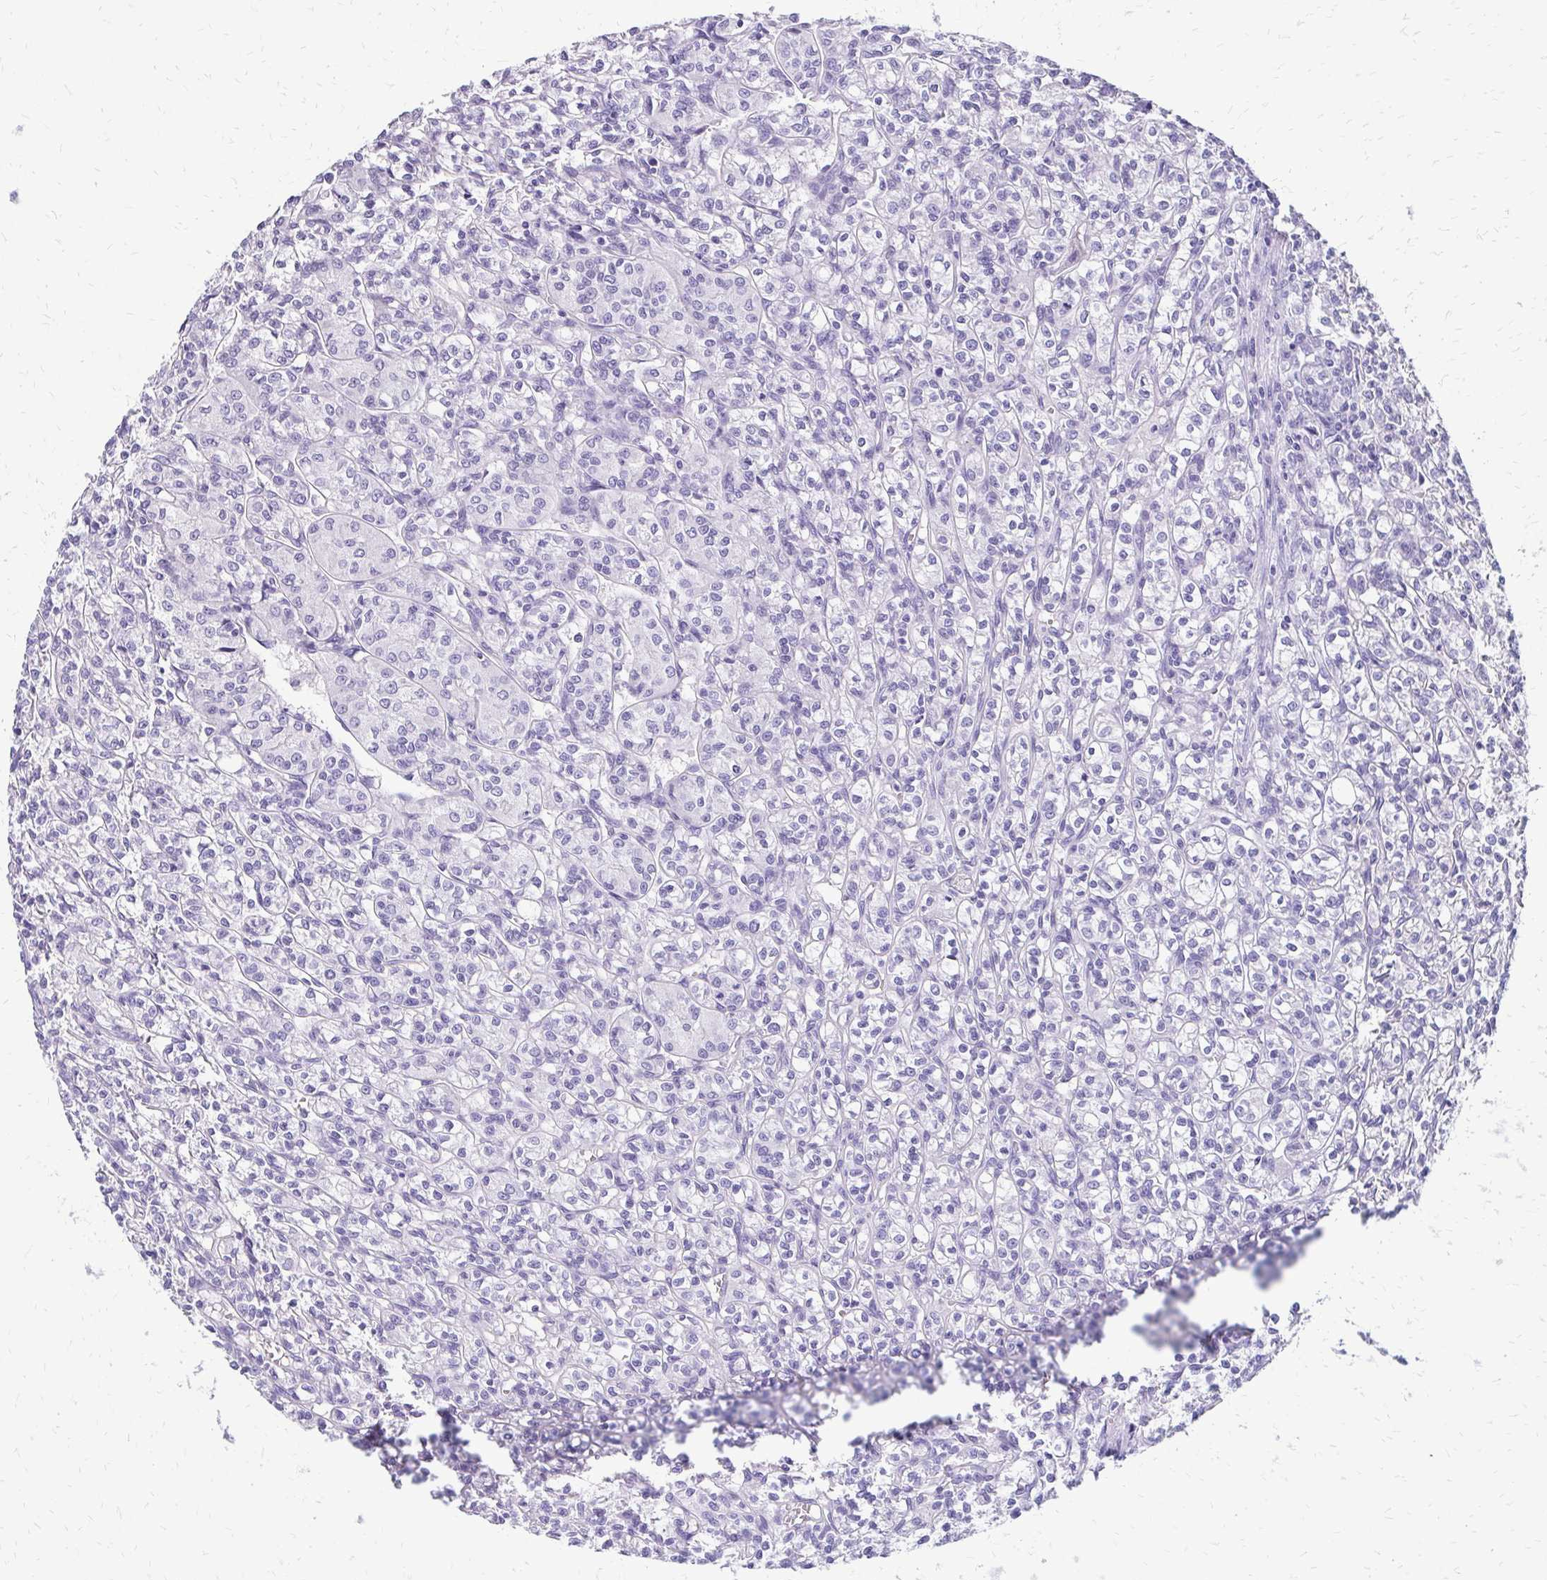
{"staining": {"intensity": "negative", "quantity": "none", "location": "none"}, "tissue": "renal cancer", "cell_type": "Tumor cells", "image_type": "cancer", "snomed": [{"axis": "morphology", "description": "Adenocarcinoma, NOS"}, {"axis": "topography", "description": "Kidney"}], "caption": "Renal cancer was stained to show a protein in brown. There is no significant positivity in tumor cells. (Brightfield microscopy of DAB (3,3'-diaminobenzidine) IHC at high magnification).", "gene": "SLC32A1", "patient": {"sex": "male", "age": 36}}